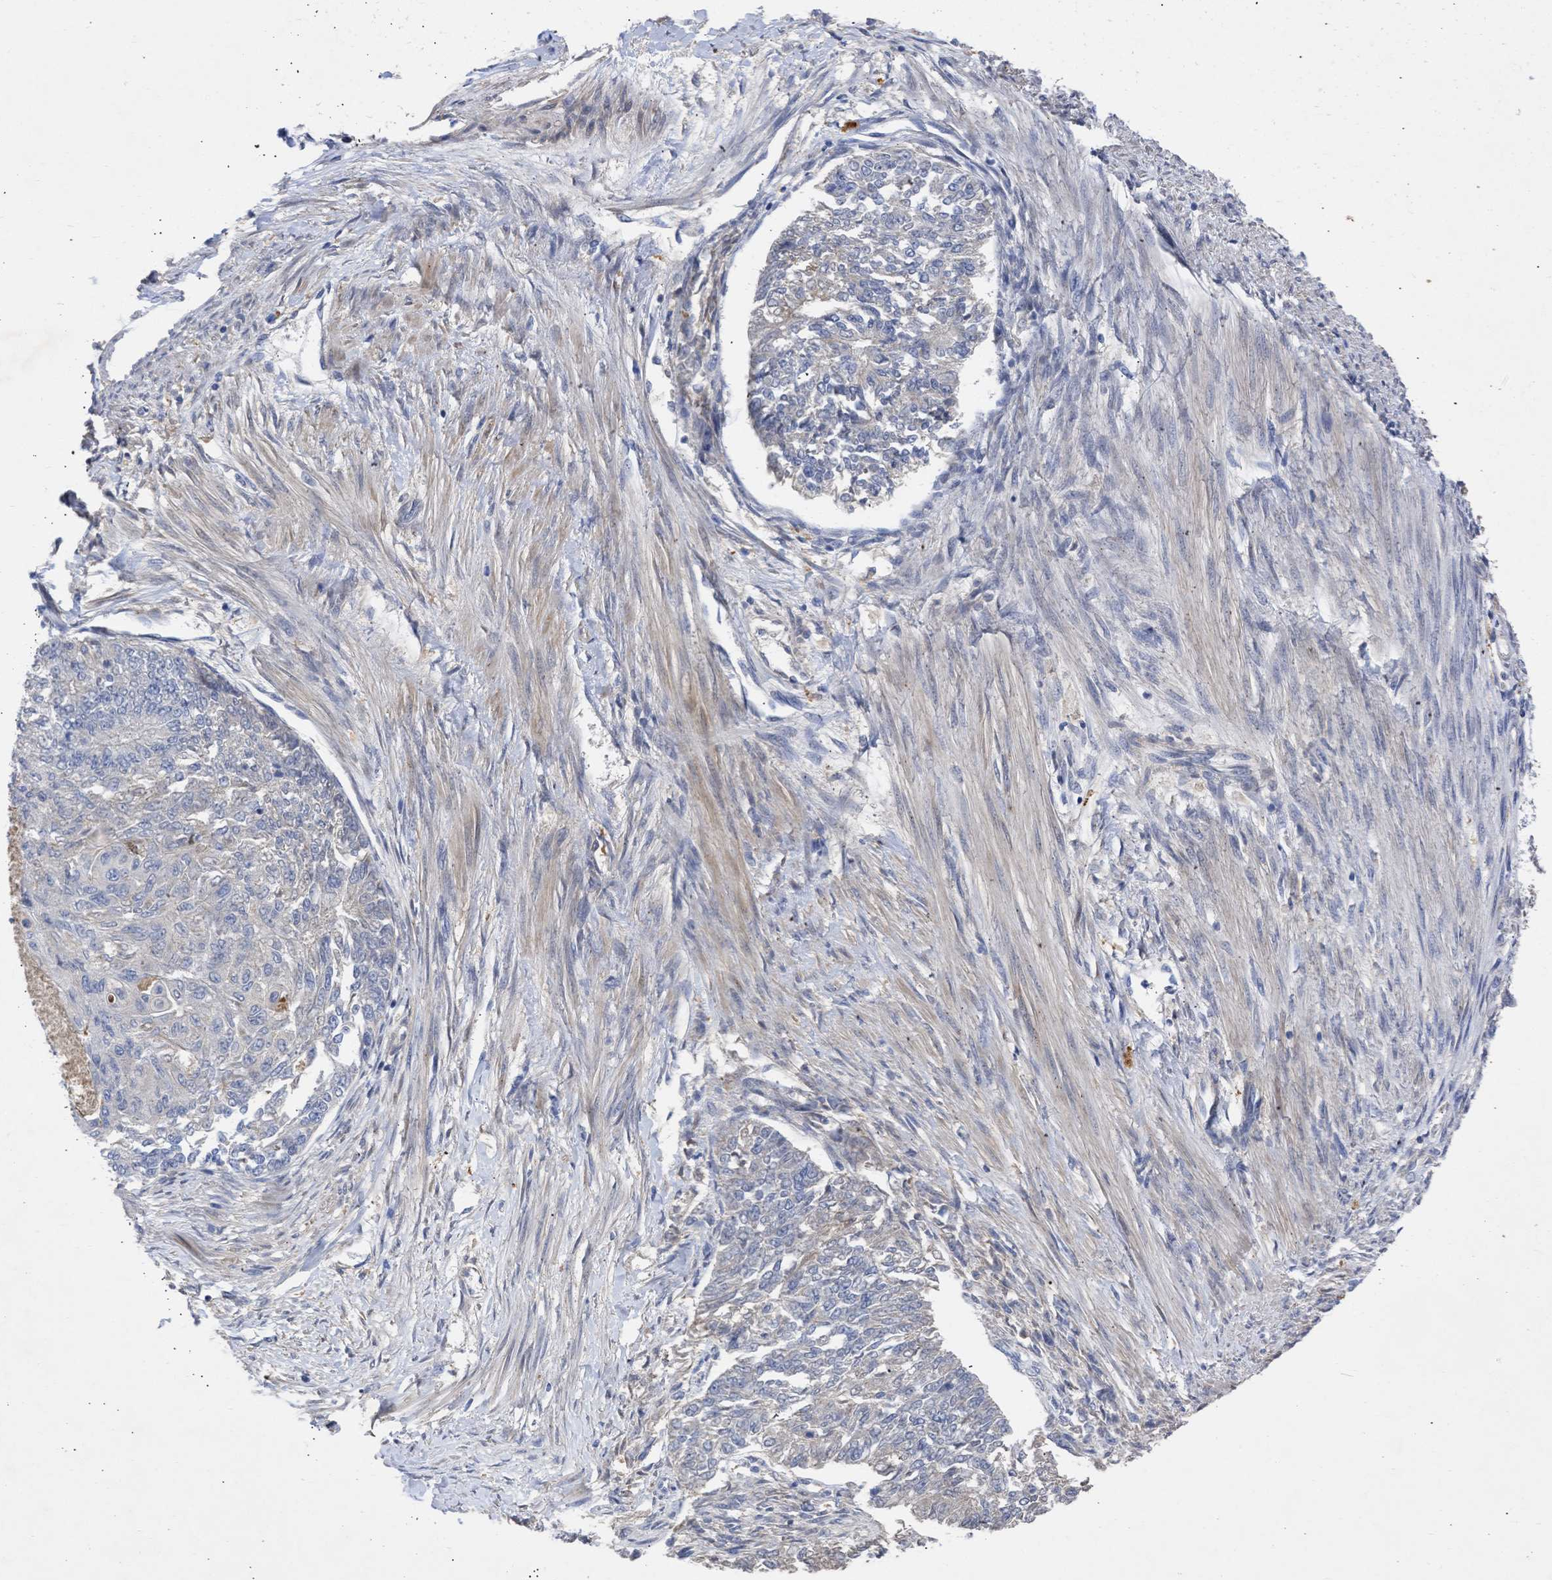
{"staining": {"intensity": "negative", "quantity": "none", "location": "none"}, "tissue": "endometrial cancer", "cell_type": "Tumor cells", "image_type": "cancer", "snomed": [{"axis": "morphology", "description": "Adenocarcinoma, NOS"}, {"axis": "topography", "description": "Endometrium"}], "caption": "Protein analysis of endometrial cancer (adenocarcinoma) demonstrates no significant positivity in tumor cells.", "gene": "ARHGEF4", "patient": {"sex": "female", "age": 32}}